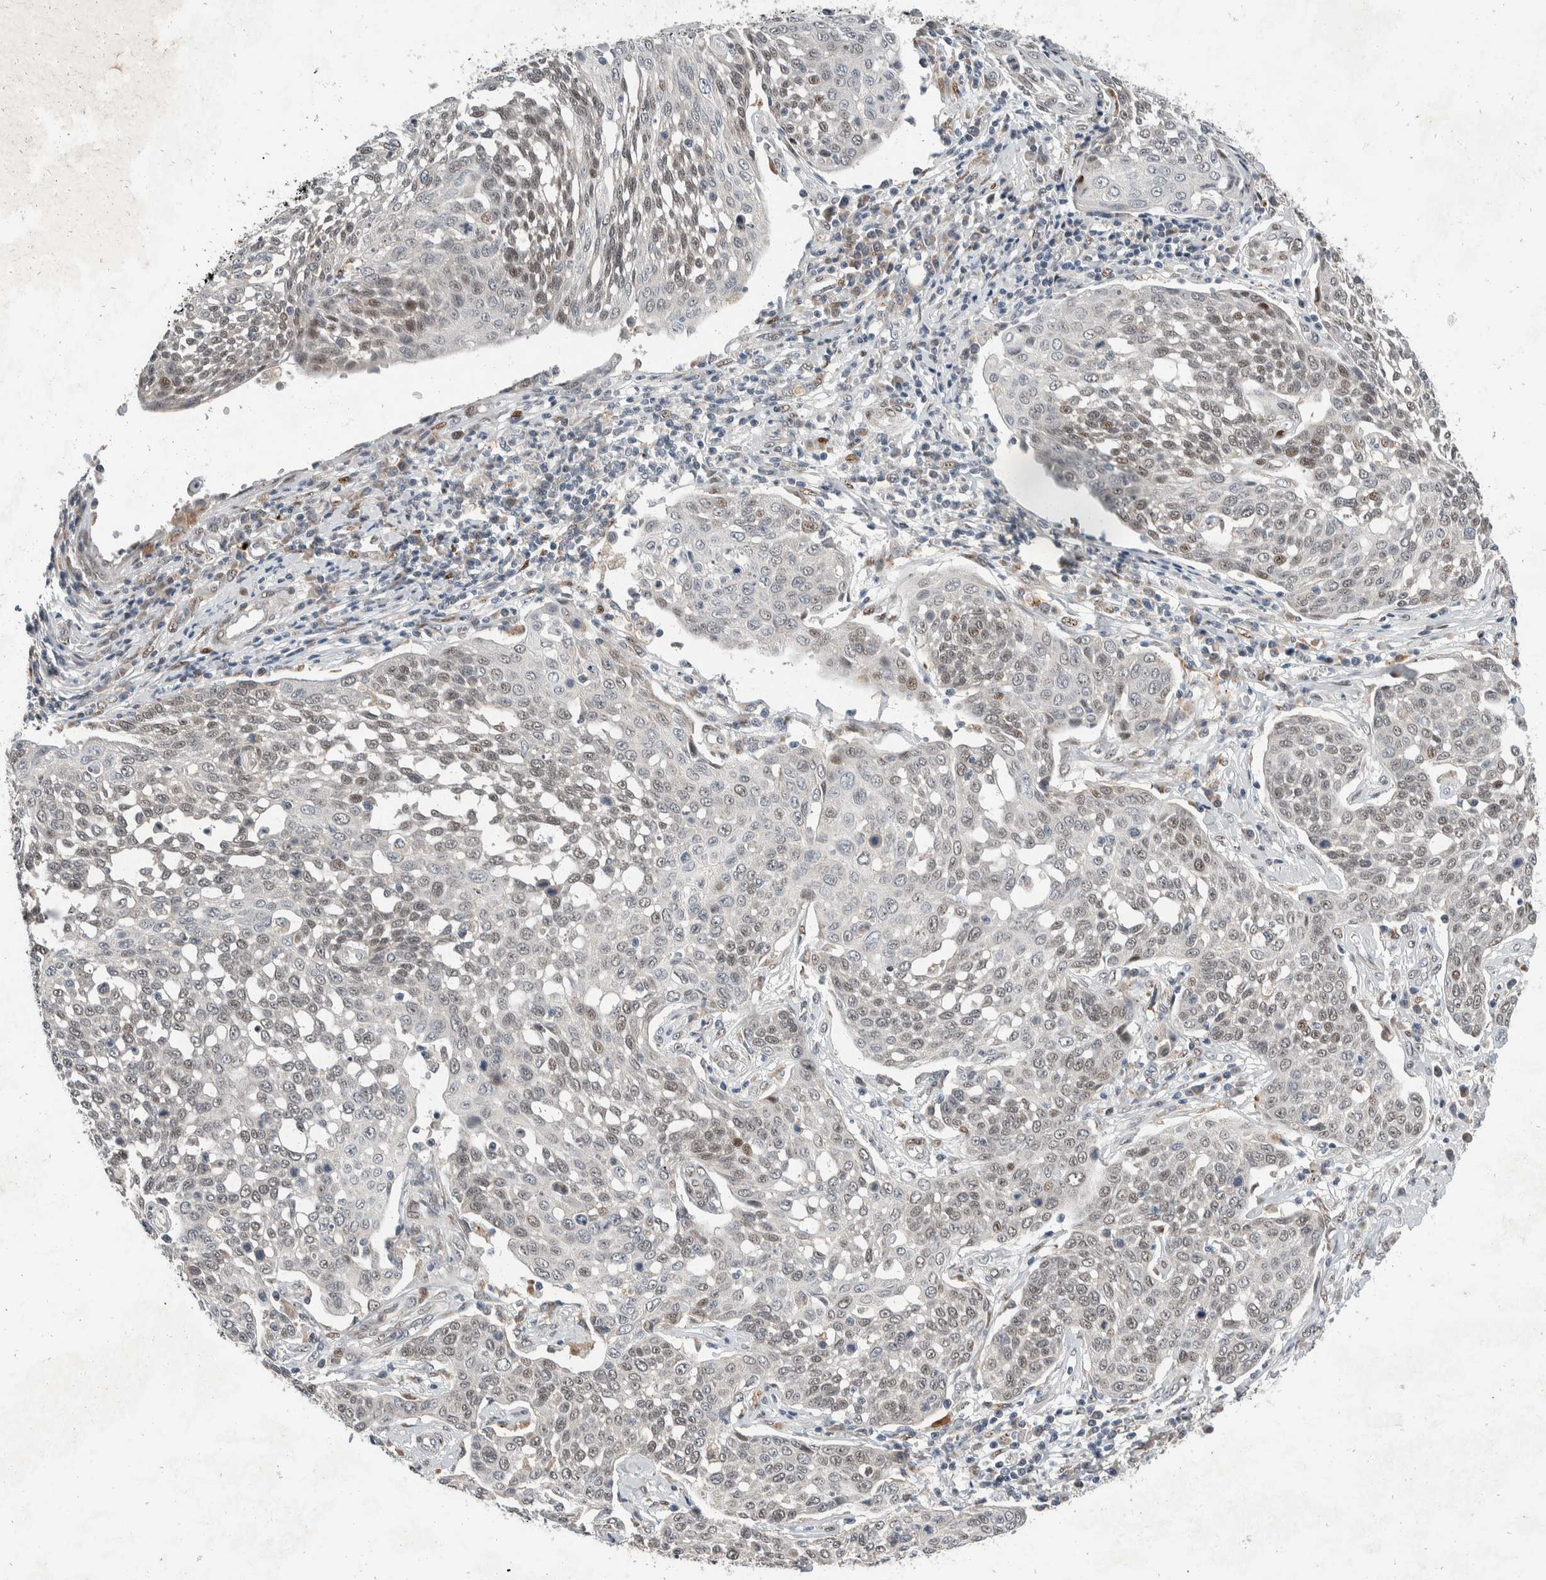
{"staining": {"intensity": "weak", "quantity": ">75%", "location": "nuclear"}, "tissue": "cervical cancer", "cell_type": "Tumor cells", "image_type": "cancer", "snomed": [{"axis": "morphology", "description": "Squamous cell carcinoma, NOS"}, {"axis": "topography", "description": "Cervix"}], "caption": "DAB immunohistochemical staining of squamous cell carcinoma (cervical) displays weak nuclear protein expression in about >75% of tumor cells.", "gene": "ZNF703", "patient": {"sex": "female", "age": 34}}